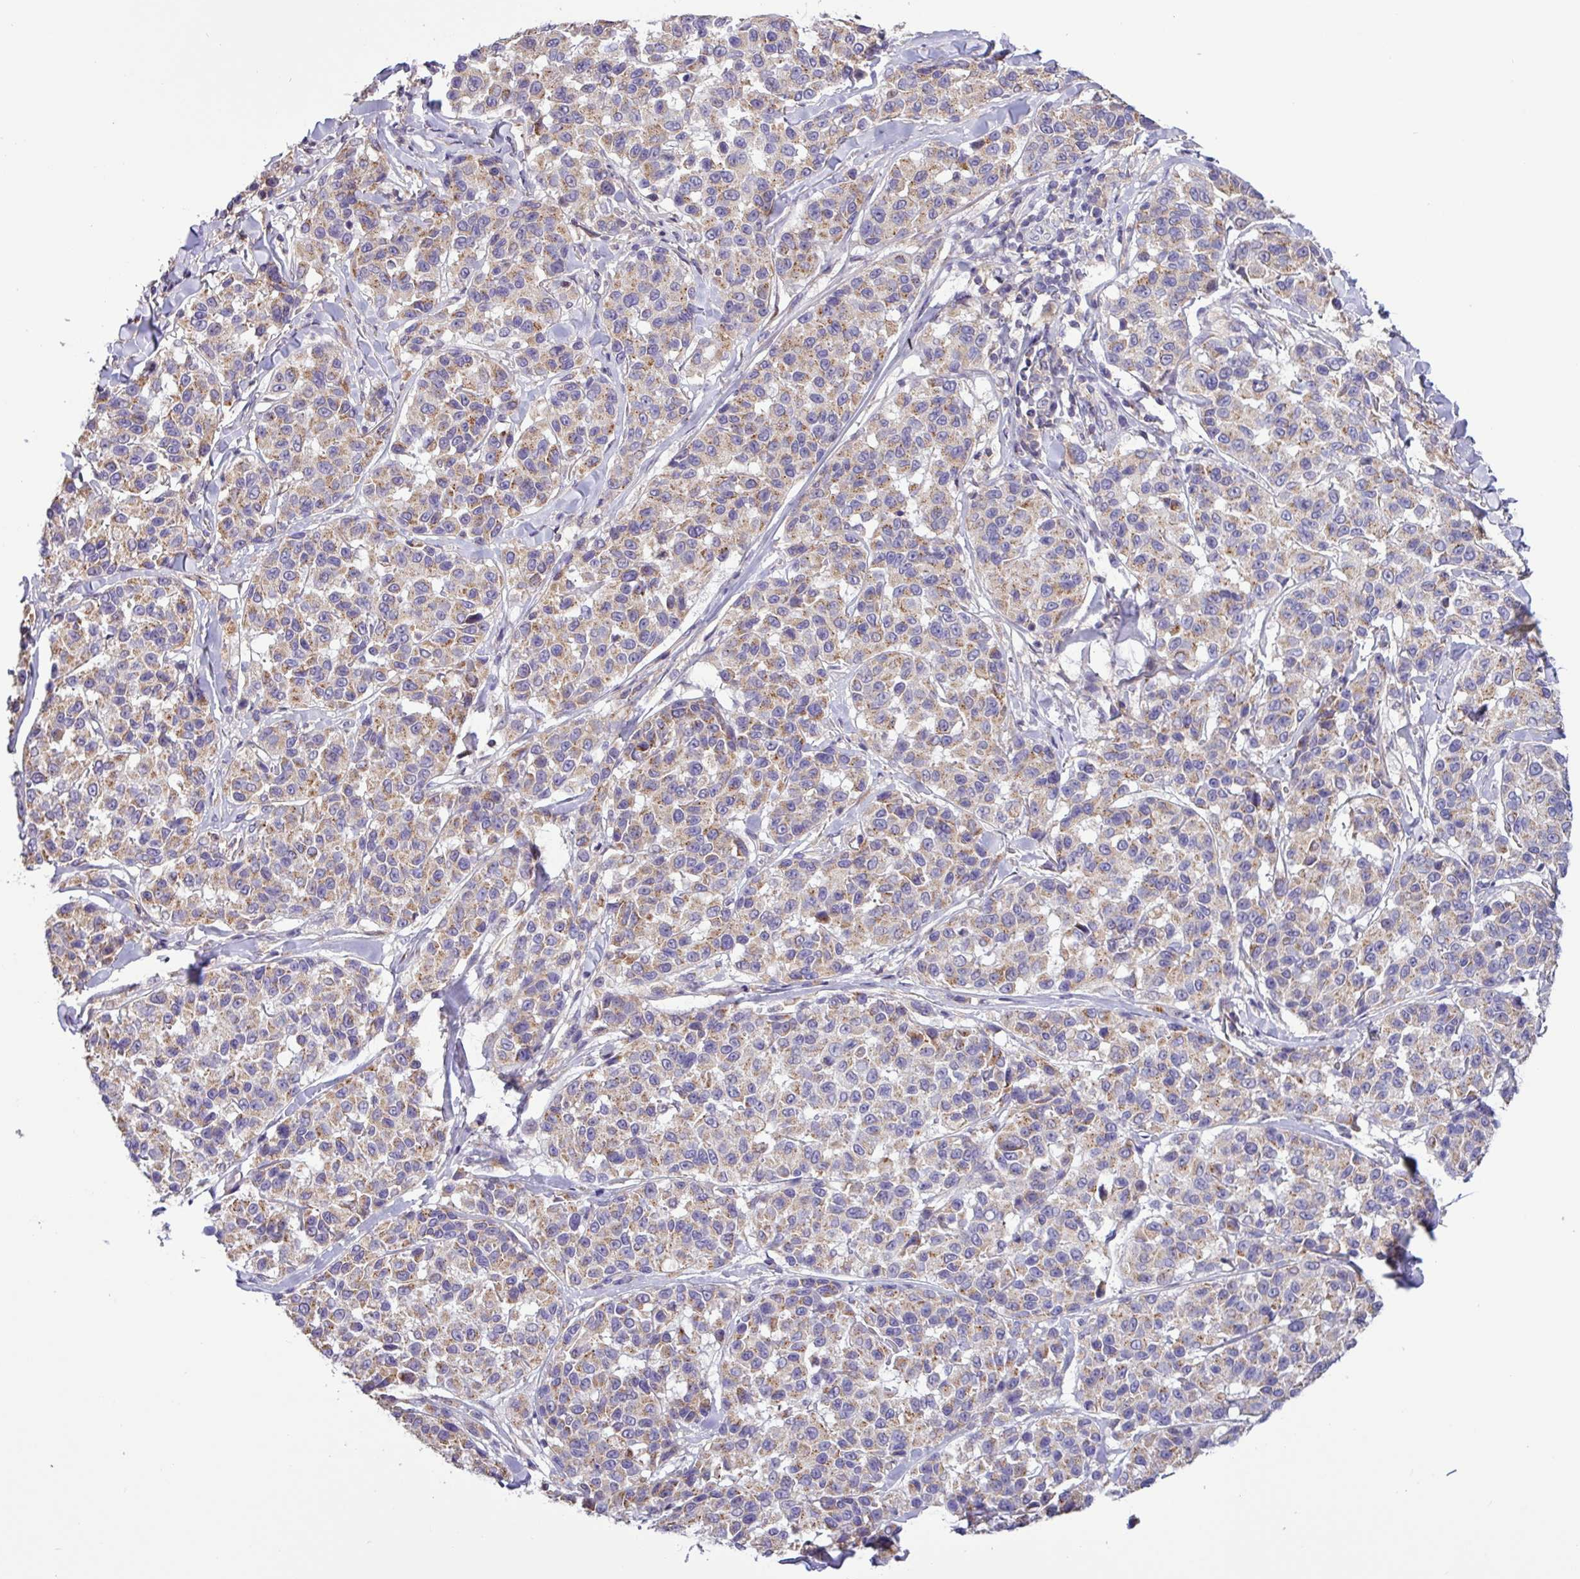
{"staining": {"intensity": "moderate", "quantity": ">75%", "location": "cytoplasmic/membranous"}, "tissue": "melanoma", "cell_type": "Tumor cells", "image_type": "cancer", "snomed": [{"axis": "morphology", "description": "Malignant melanoma, NOS"}, {"axis": "topography", "description": "Skin"}], "caption": "Malignant melanoma stained for a protein (brown) demonstrates moderate cytoplasmic/membranous positive staining in about >75% of tumor cells.", "gene": "SFTPB", "patient": {"sex": "female", "age": 66}}